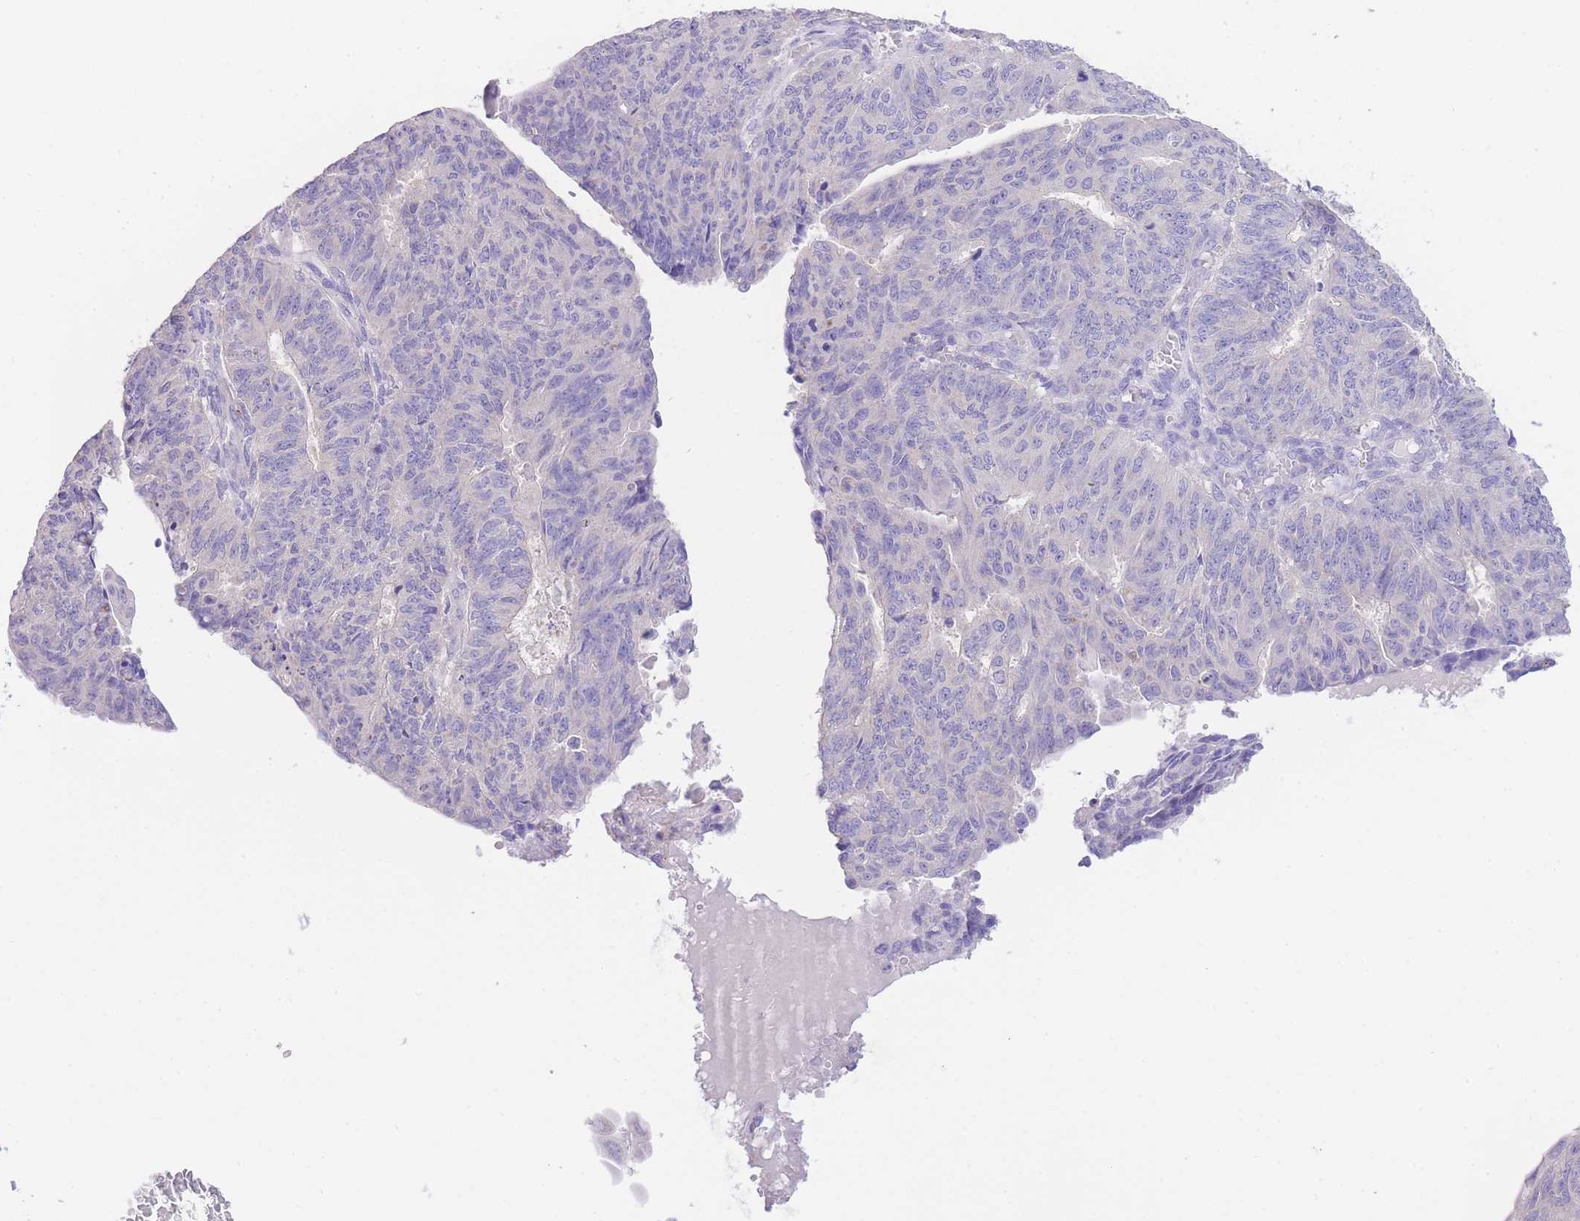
{"staining": {"intensity": "negative", "quantity": "none", "location": "none"}, "tissue": "endometrial cancer", "cell_type": "Tumor cells", "image_type": "cancer", "snomed": [{"axis": "morphology", "description": "Adenocarcinoma, NOS"}, {"axis": "topography", "description": "Endometrium"}], "caption": "This is a photomicrograph of immunohistochemistry staining of endometrial cancer, which shows no expression in tumor cells.", "gene": "EPN2", "patient": {"sex": "female", "age": 32}}